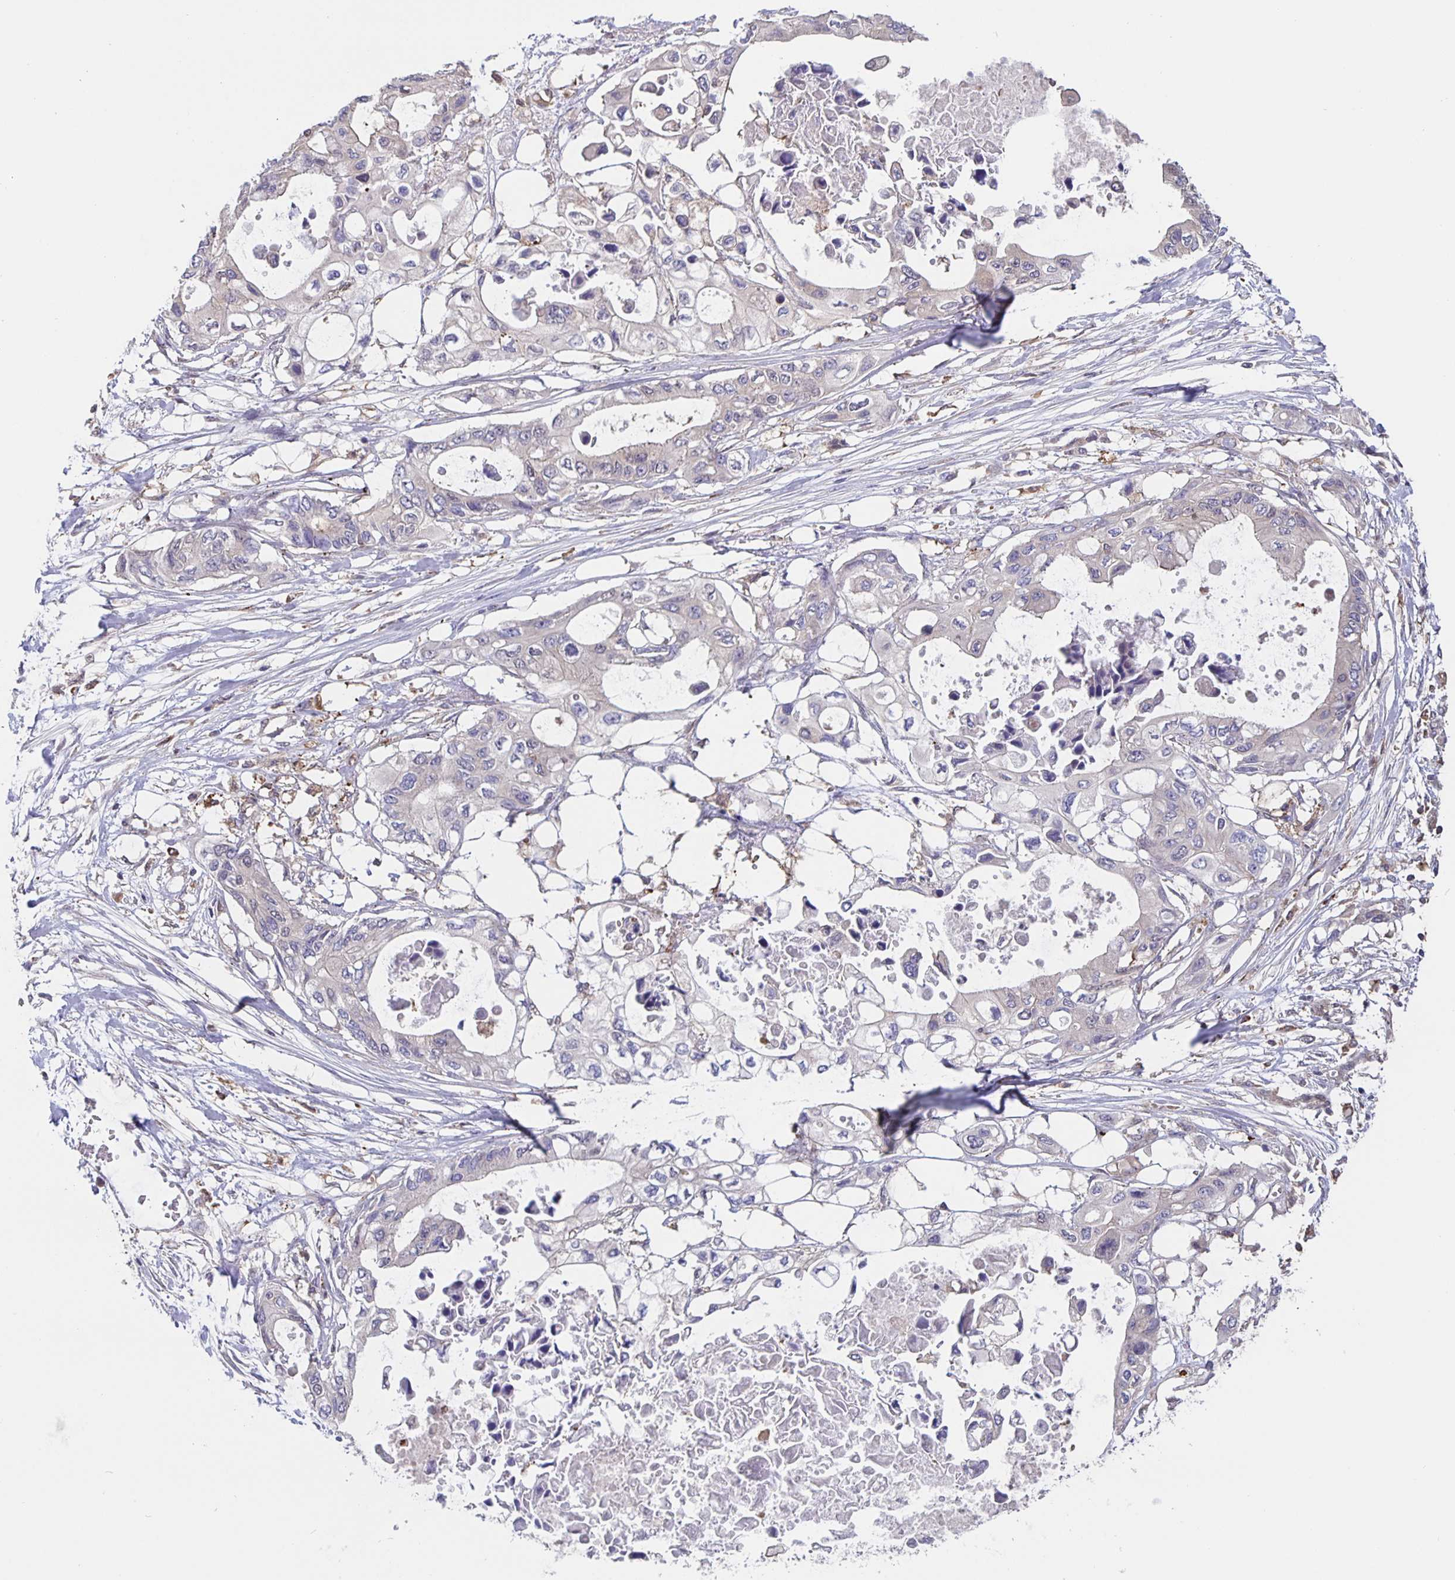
{"staining": {"intensity": "negative", "quantity": "none", "location": "none"}, "tissue": "pancreatic cancer", "cell_type": "Tumor cells", "image_type": "cancer", "snomed": [{"axis": "morphology", "description": "Adenocarcinoma, NOS"}, {"axis": "topography", "description": "Pancreas"}], "caption": "A photomicrograph of pancreatic cancer (adenocarcinoma) stained for a protein exhibits no brown staining in tumor cells. The staining is performed using DAB (3,3'-diaminobenzidine) brown chromogen with nuclei counter-stained in using hematoxylin.", "gene": "FEM1C", "patient": {"sex": "female", "age": 63}}